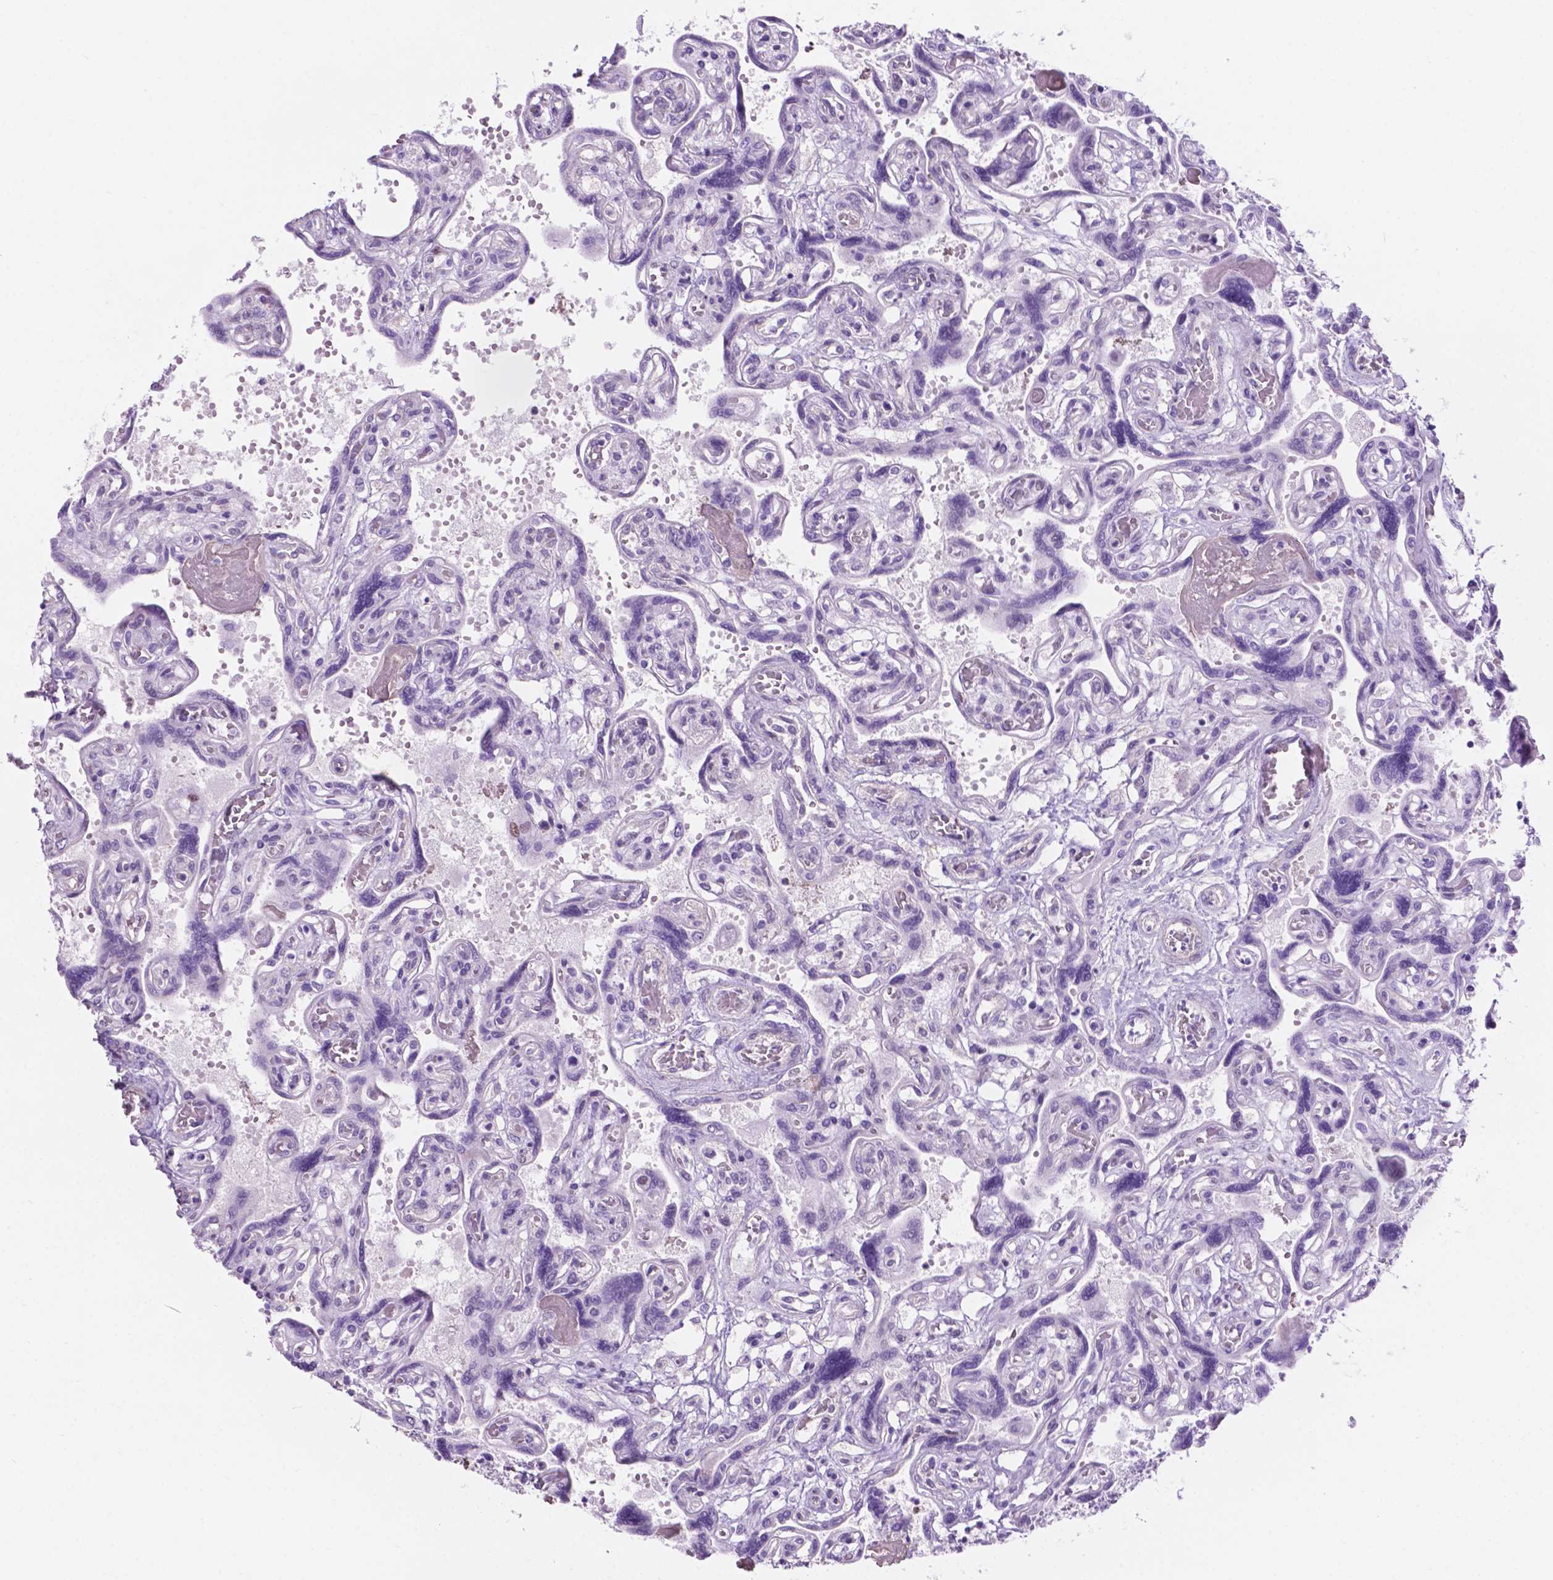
{"staining": {"intensity": "negative", "quantity": "none", "location": "none"}, "tissue": "placenta", "cell_type": "Decidual cells", "image_type": "normal", "snomed": [{"axis": "morphology", "description": "Normal tissue, NOS"}, {"axis": "topography", "description": "Placenta"}], "caption": "This is a histopathology image of immunohistochemistry staining of normal placenta, which shows no staining in decidual cells. The staining is performed using DAB brown chromogen with nuclei counter-stained in using hematoxylin.", "gene": "ACY3", "patient": {"sex": "female", "age": 32}}